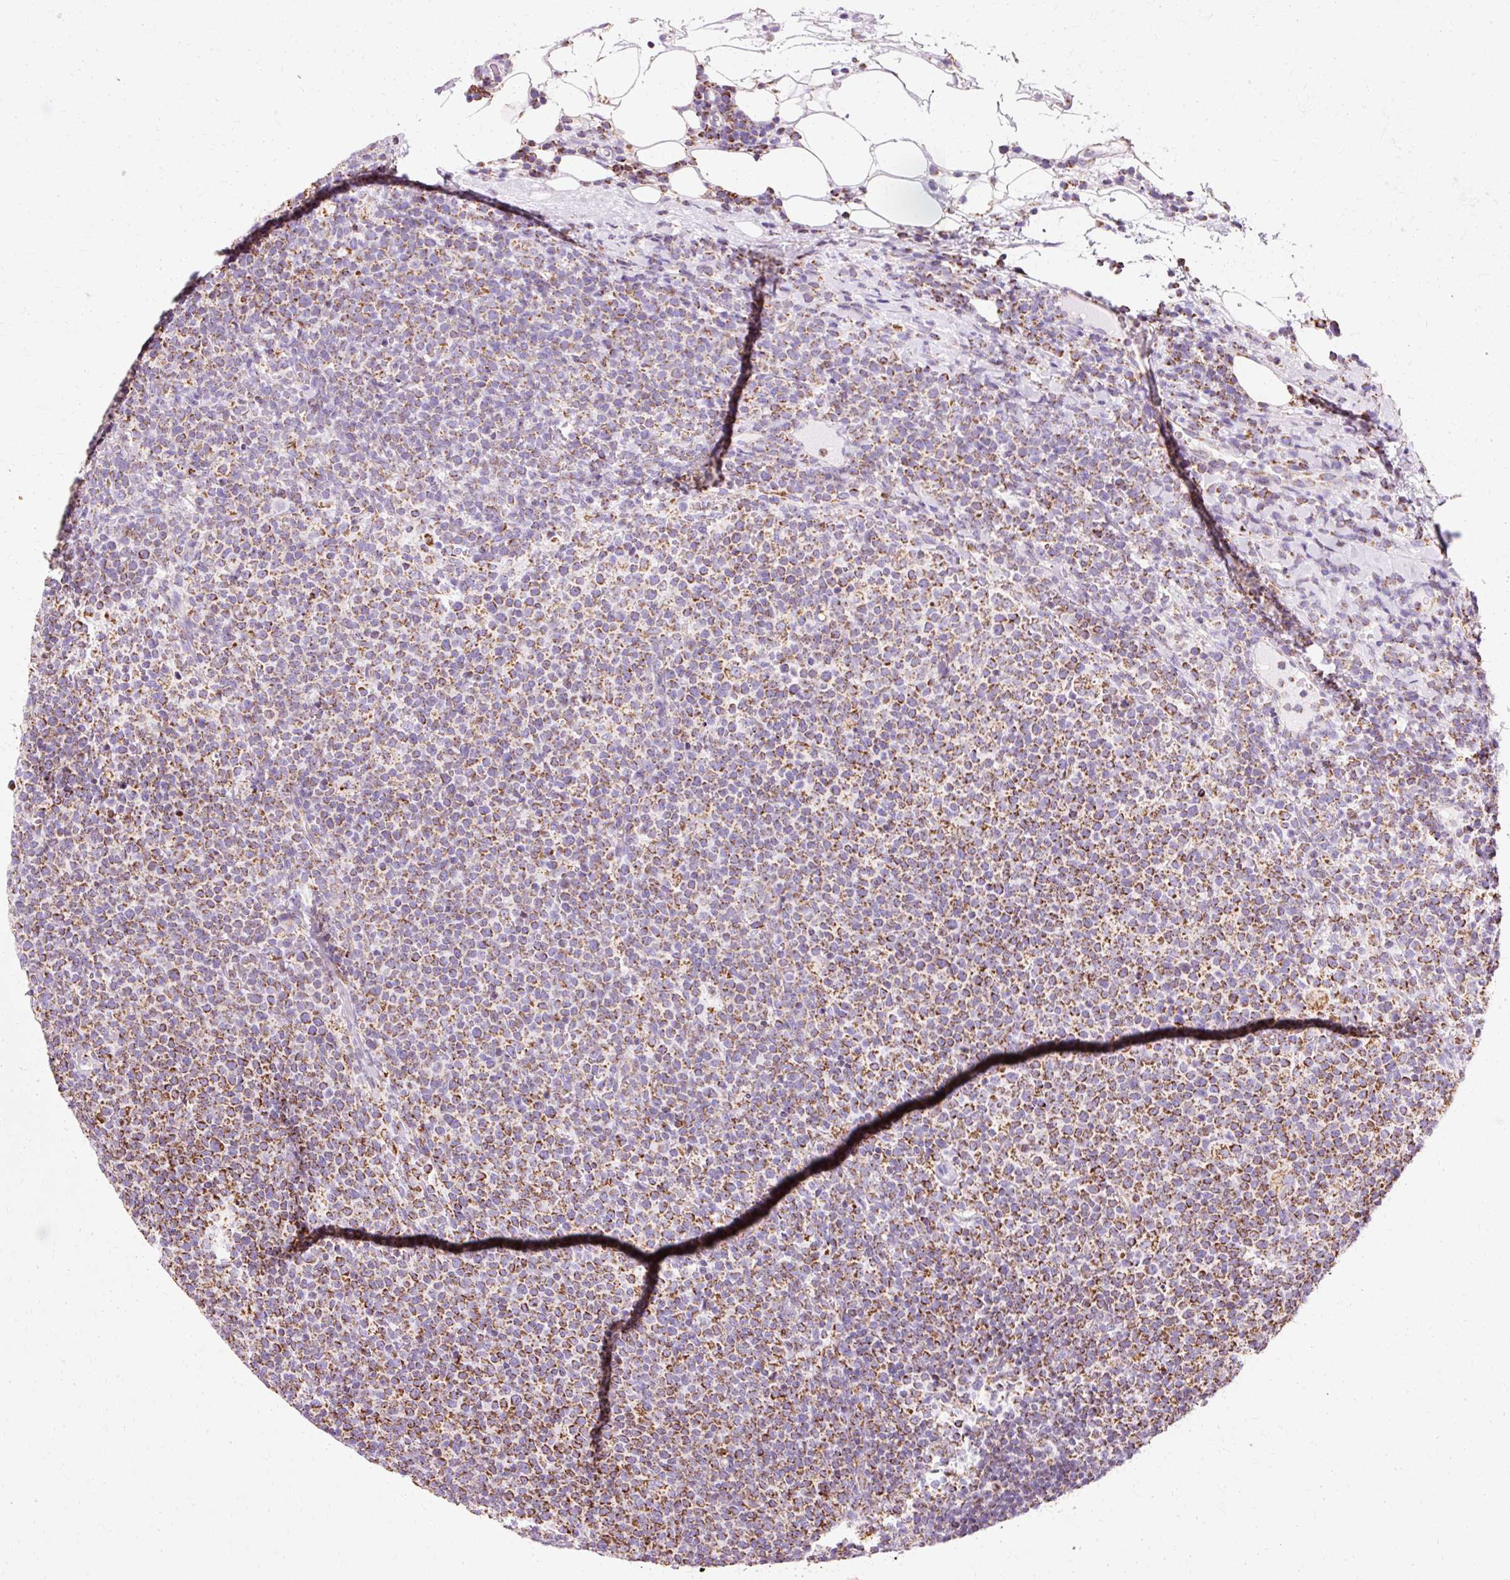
{"staining": {"intensity": "strong", "quantity": "25%-75%", "location": "cytoplasmic/membranous"}, "tissue": "lymphoma", "cell_type": "Tumor cells", "image_type": "cancer", "snomed": [{"axis": "morphology", "description": "Malignant lymphoma, non-Hodgkin's type, High grade"}, {"axis": "topography", "description": "Lymph node"}], "caption": "Lymphoma stained with a protein marker demonstrates strong staining in tumor cells.", "gene": "ATP5PO", "patient": {"sex": "male", "age": 61}}